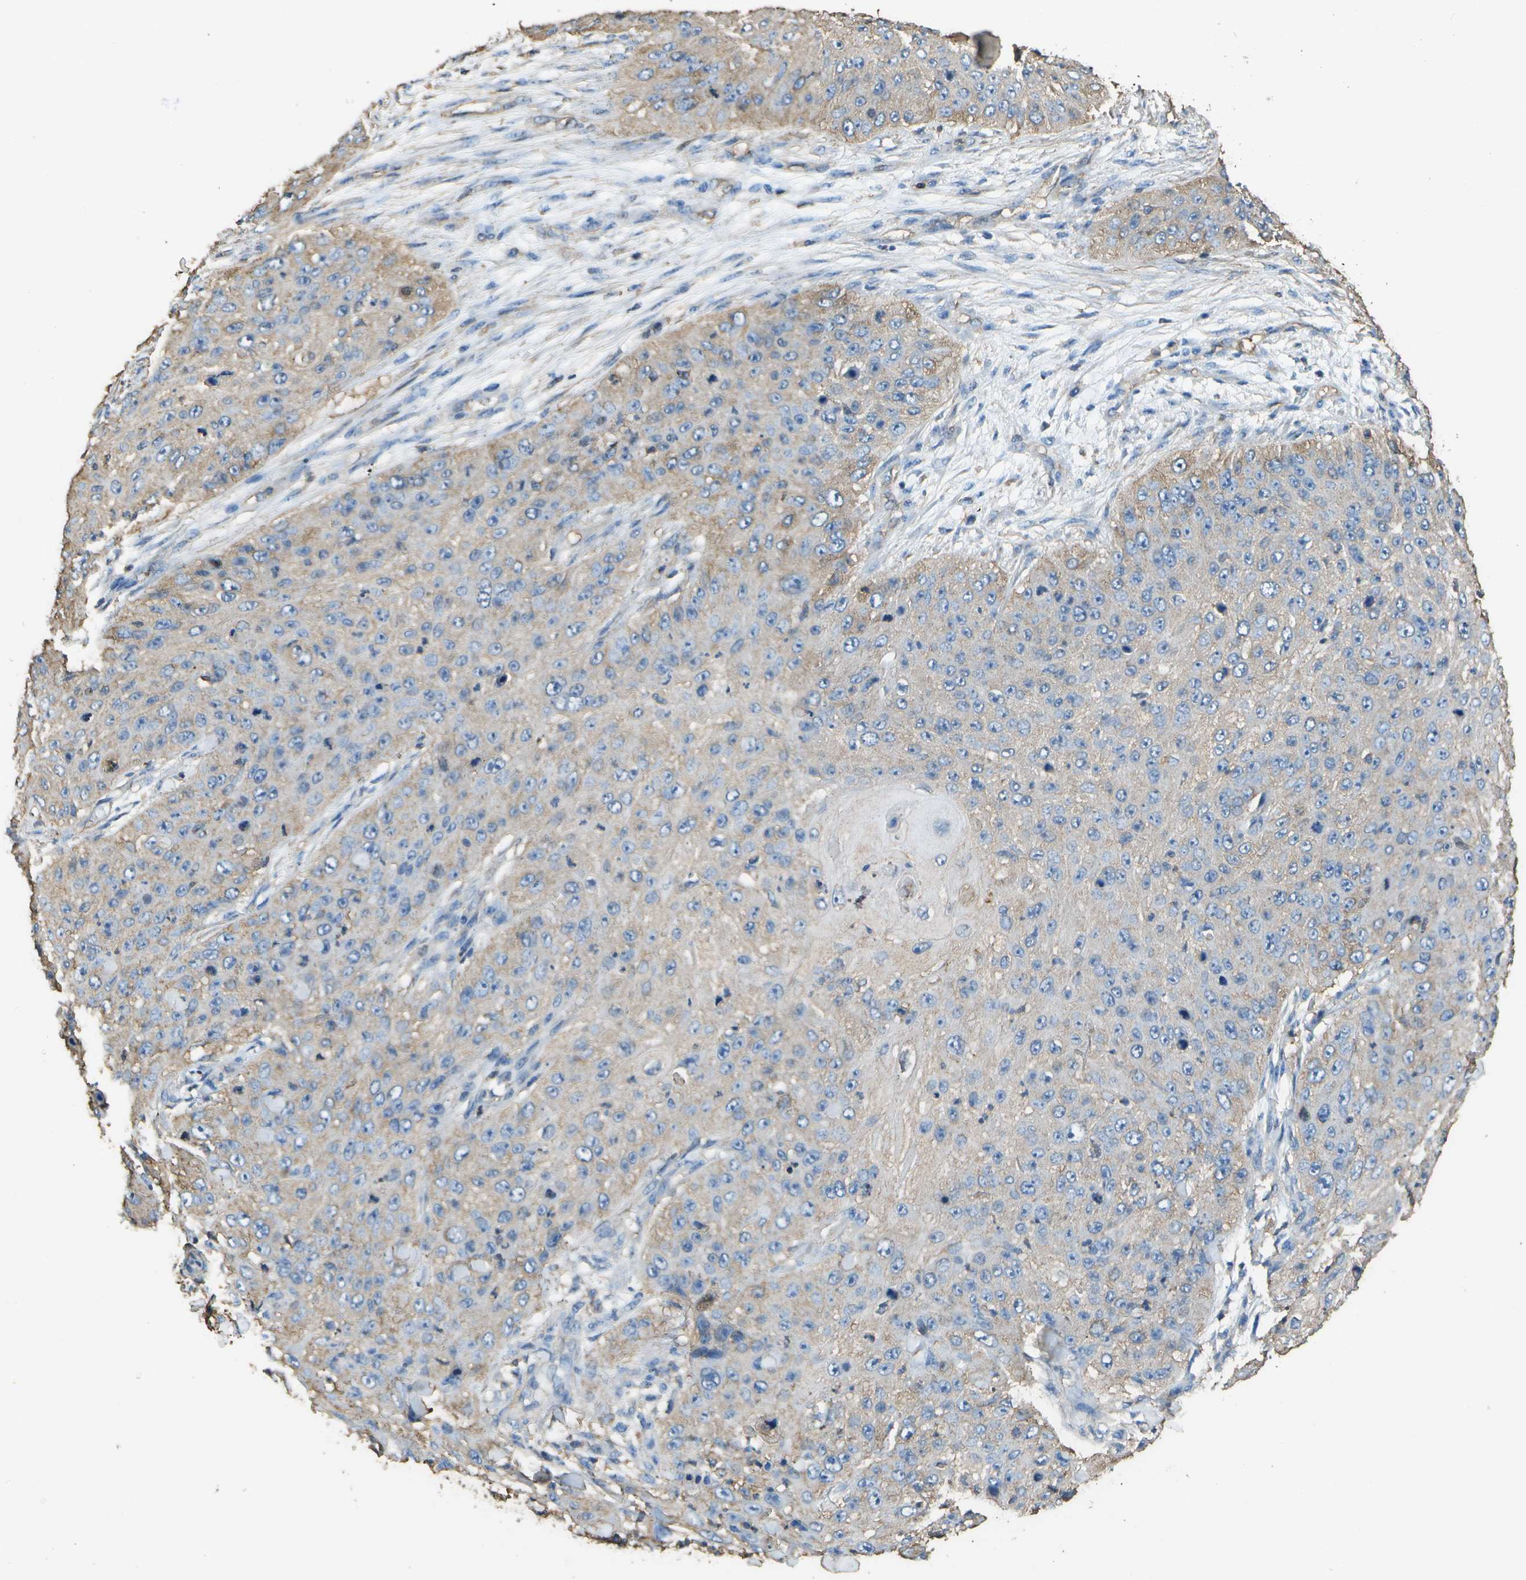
{"staining": {"intensity": "weak", "quantity": "25%-75%", "location": "cytoplasmic/membranous"}, "tissue": "skin cancer", "cell_type": "Tumor cells", "image_type": "cancer", "snomed": [{"axis": "morphology", "description": "Squamous cell carcinoma, NOS"}, {"axis": "topography", "description": "Skin"}], "caption": "Protein positivity by IHC shows weak cytoplasmic/membranous expression in about 25%-75% of tumor cells in skin cancer.", "gene": "CYP4F11", "patient": {"sex": "female", "age": 80}}